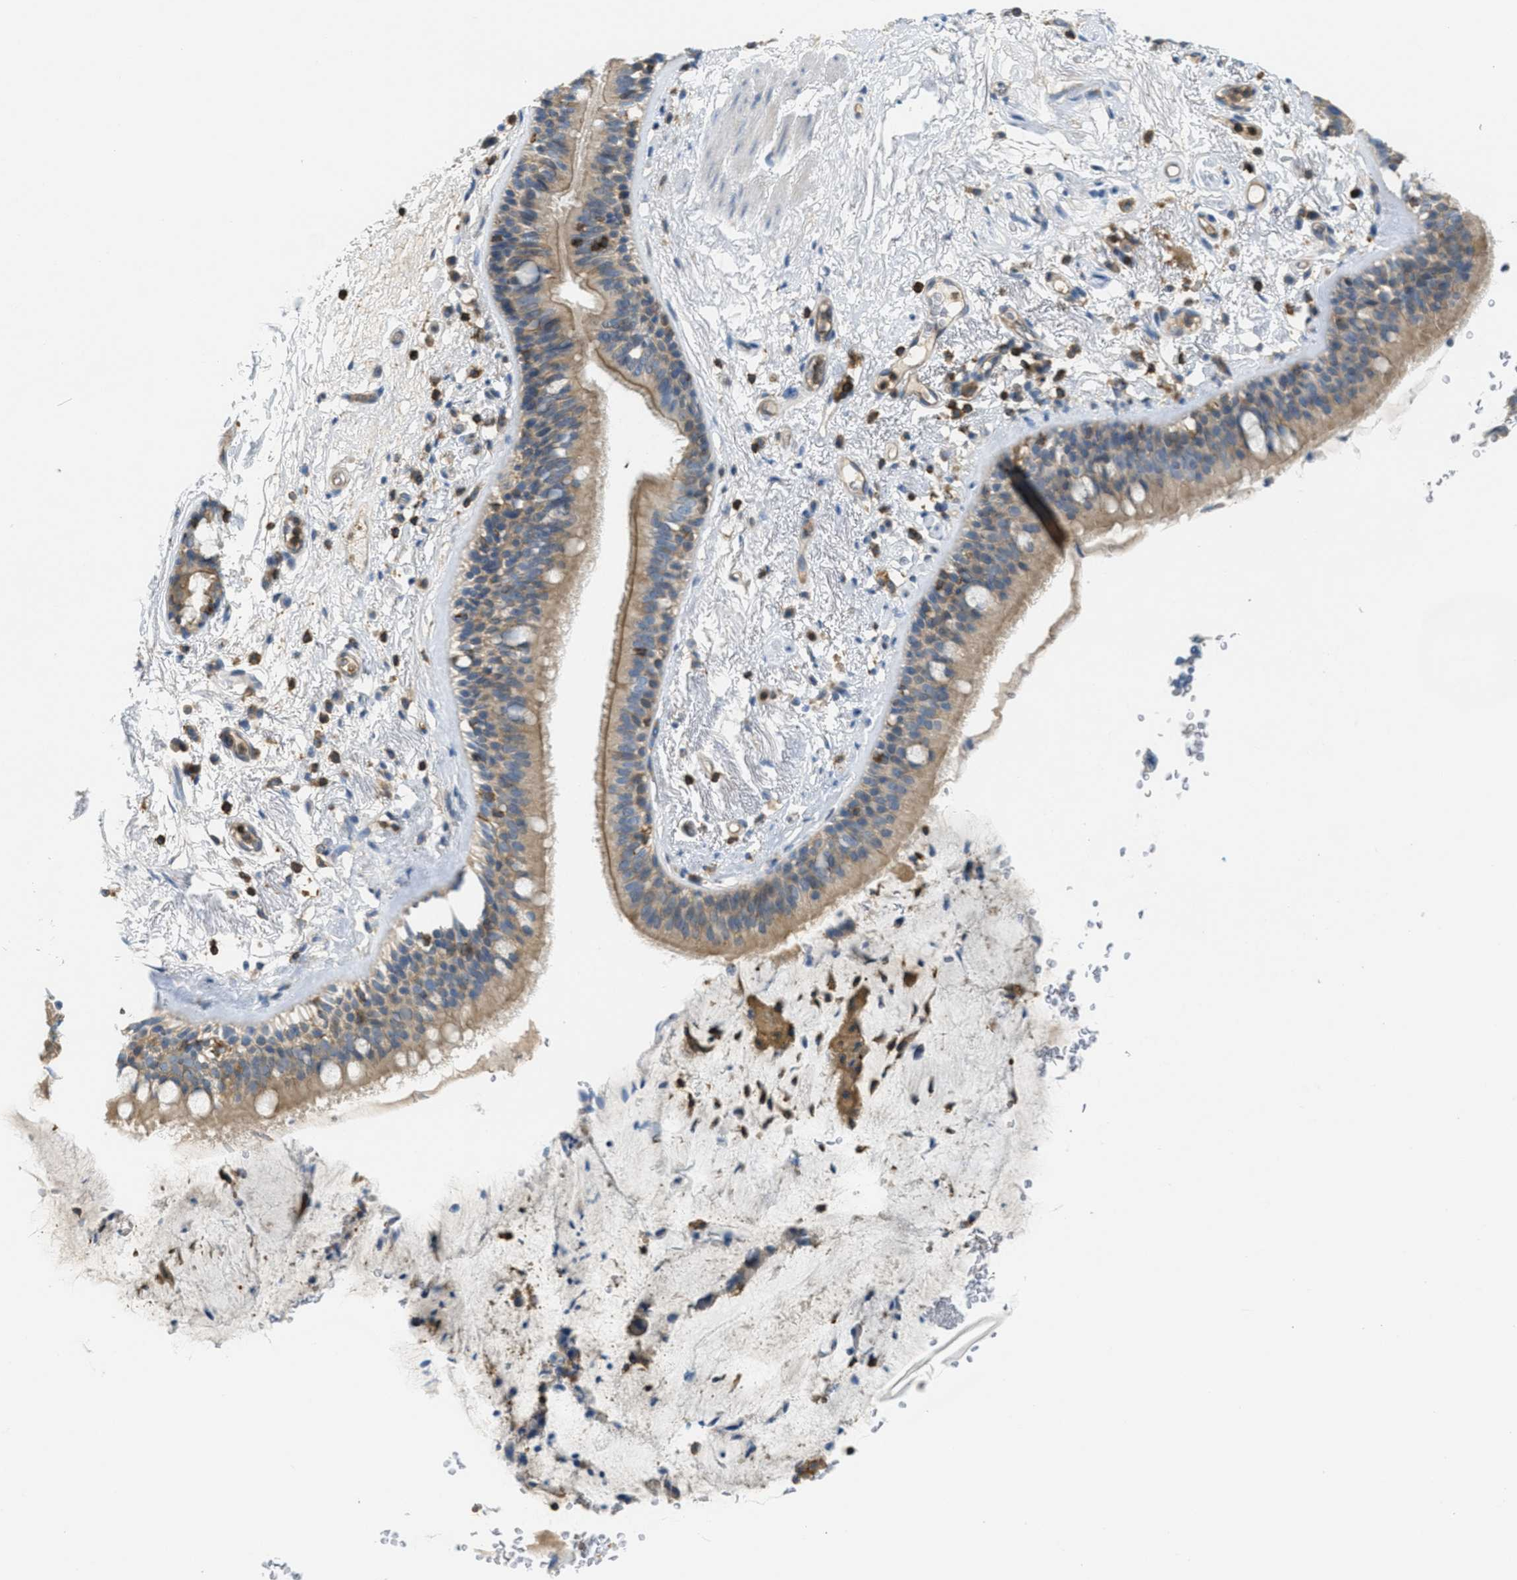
{"staining": {"intensity": "weak", "quantity": ">75%", "location": "cytoplasmic/membranous"}, "tissue": "bronchus", "cell_type": "Respiratory epithelial cells", "image_type": "normal", "snomed": [{"axis": "morphology", "description": "Normal tissue, NOS"}, {"axis": "topography", "description": "Cartilage tissue"}], "caption": "Brown immunohistochemical staining in normal human bronchus reveals weak cytoplasmic/membranous positivity in approximately >75% of respiratory epithelial cells. (DAB IHC, brown staining for protein, blue staining for nuclei).", "gene": "GRIK2", "patient": {"sex": "female", "age": 63}}